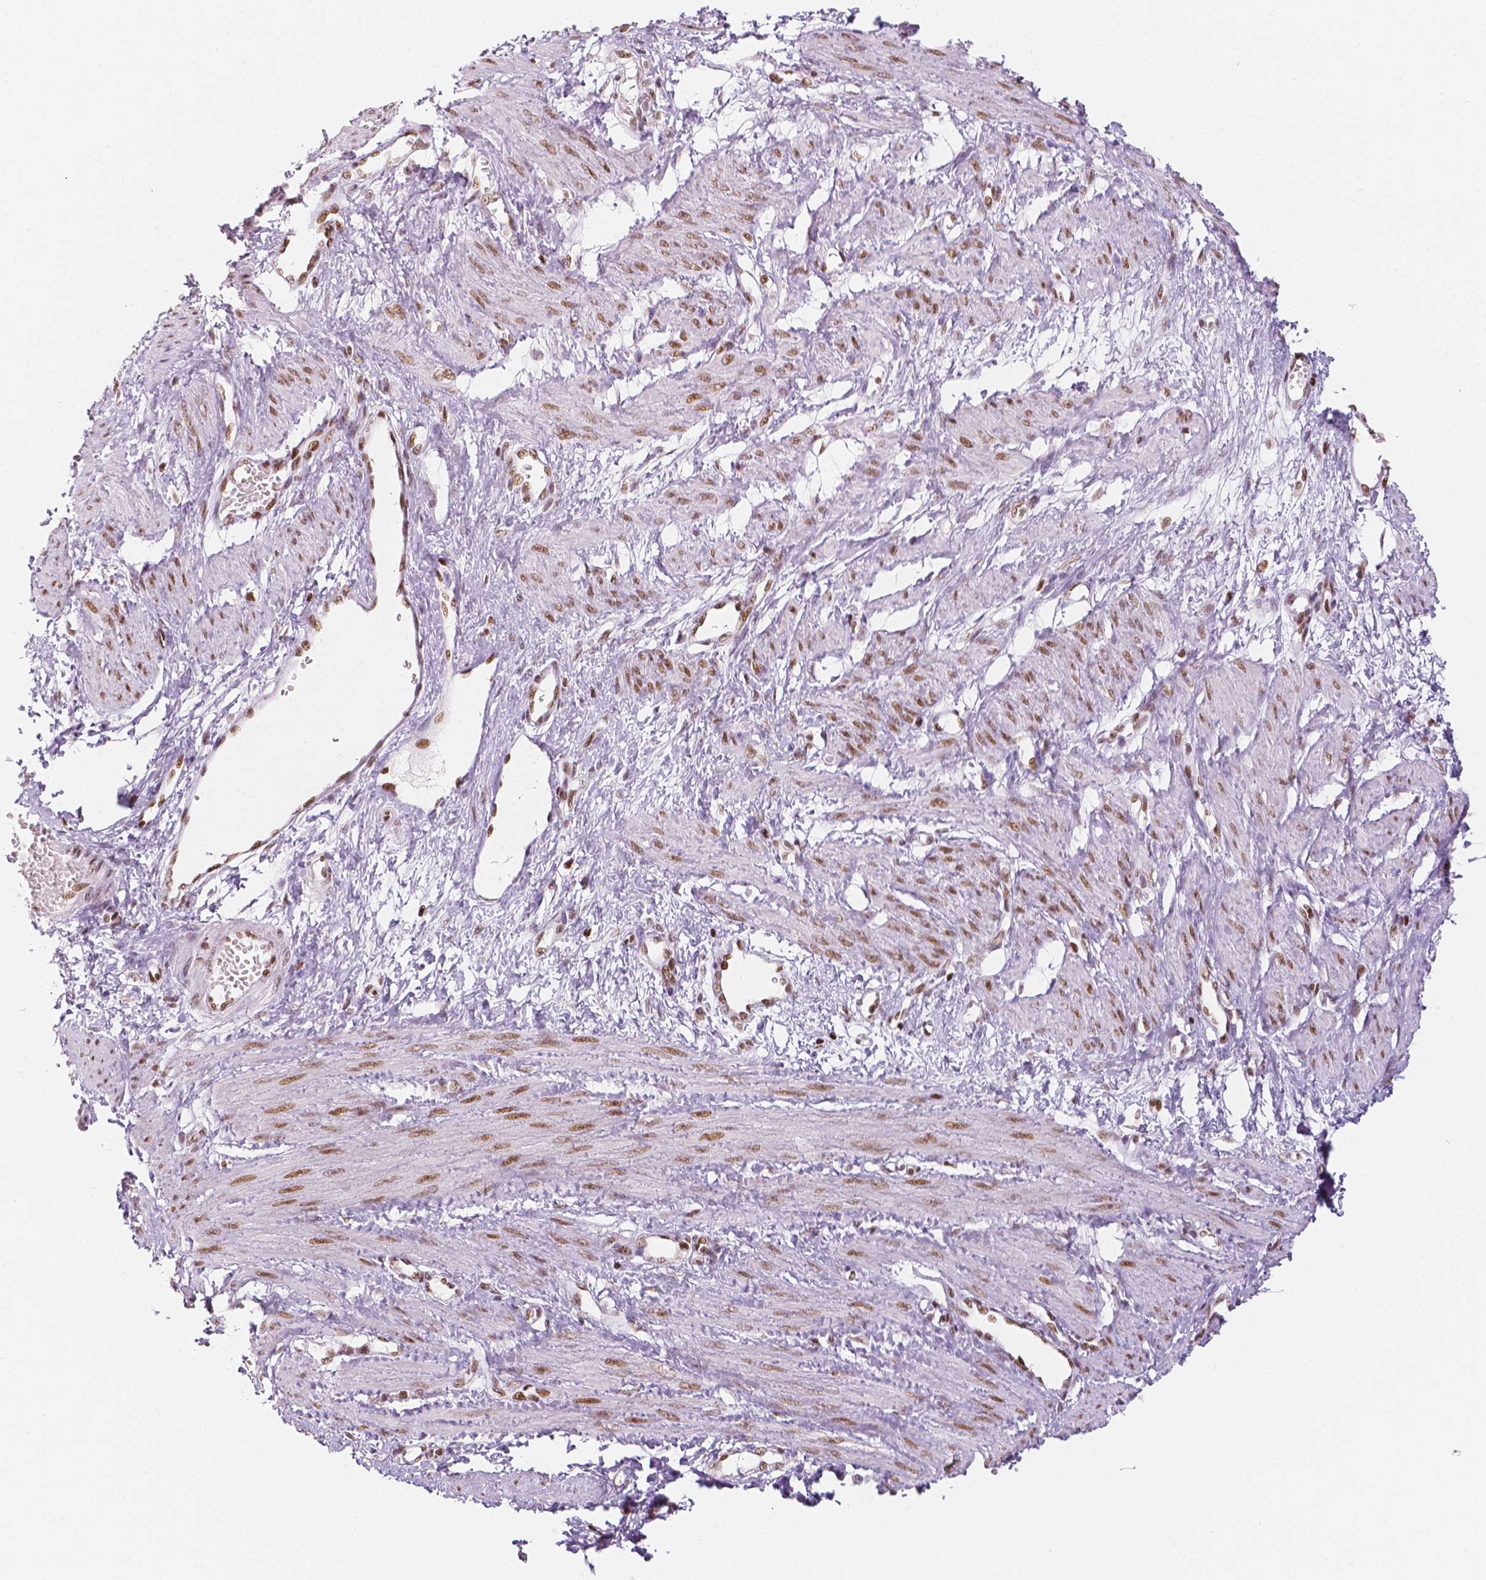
{"staining": {"intensity": "moderate", "quantity": ">75%", "location": "nuclear"}, "tissue": "smooth muscle", "cell_type": "Smooth muscle cells", "image_type": "normal", "snomed": [{"axis": "morphology", "description": "Normal tissue, NOS"}, {"axis": "topography", "description": "Smooth muscle"}, {"axis": "topography", "description": "Uterus"}], "caption": "IHC histopathology image of unremarkable smooth muscle: smooth muscle stained using IHC reveals medium levels of moderate protein expression localized specifically in the nuclear of smooth muscle cells, appearing as a nuclear brown color.", "gene": "HDAC1", "patient": {"sex": "female", "age": 39}}